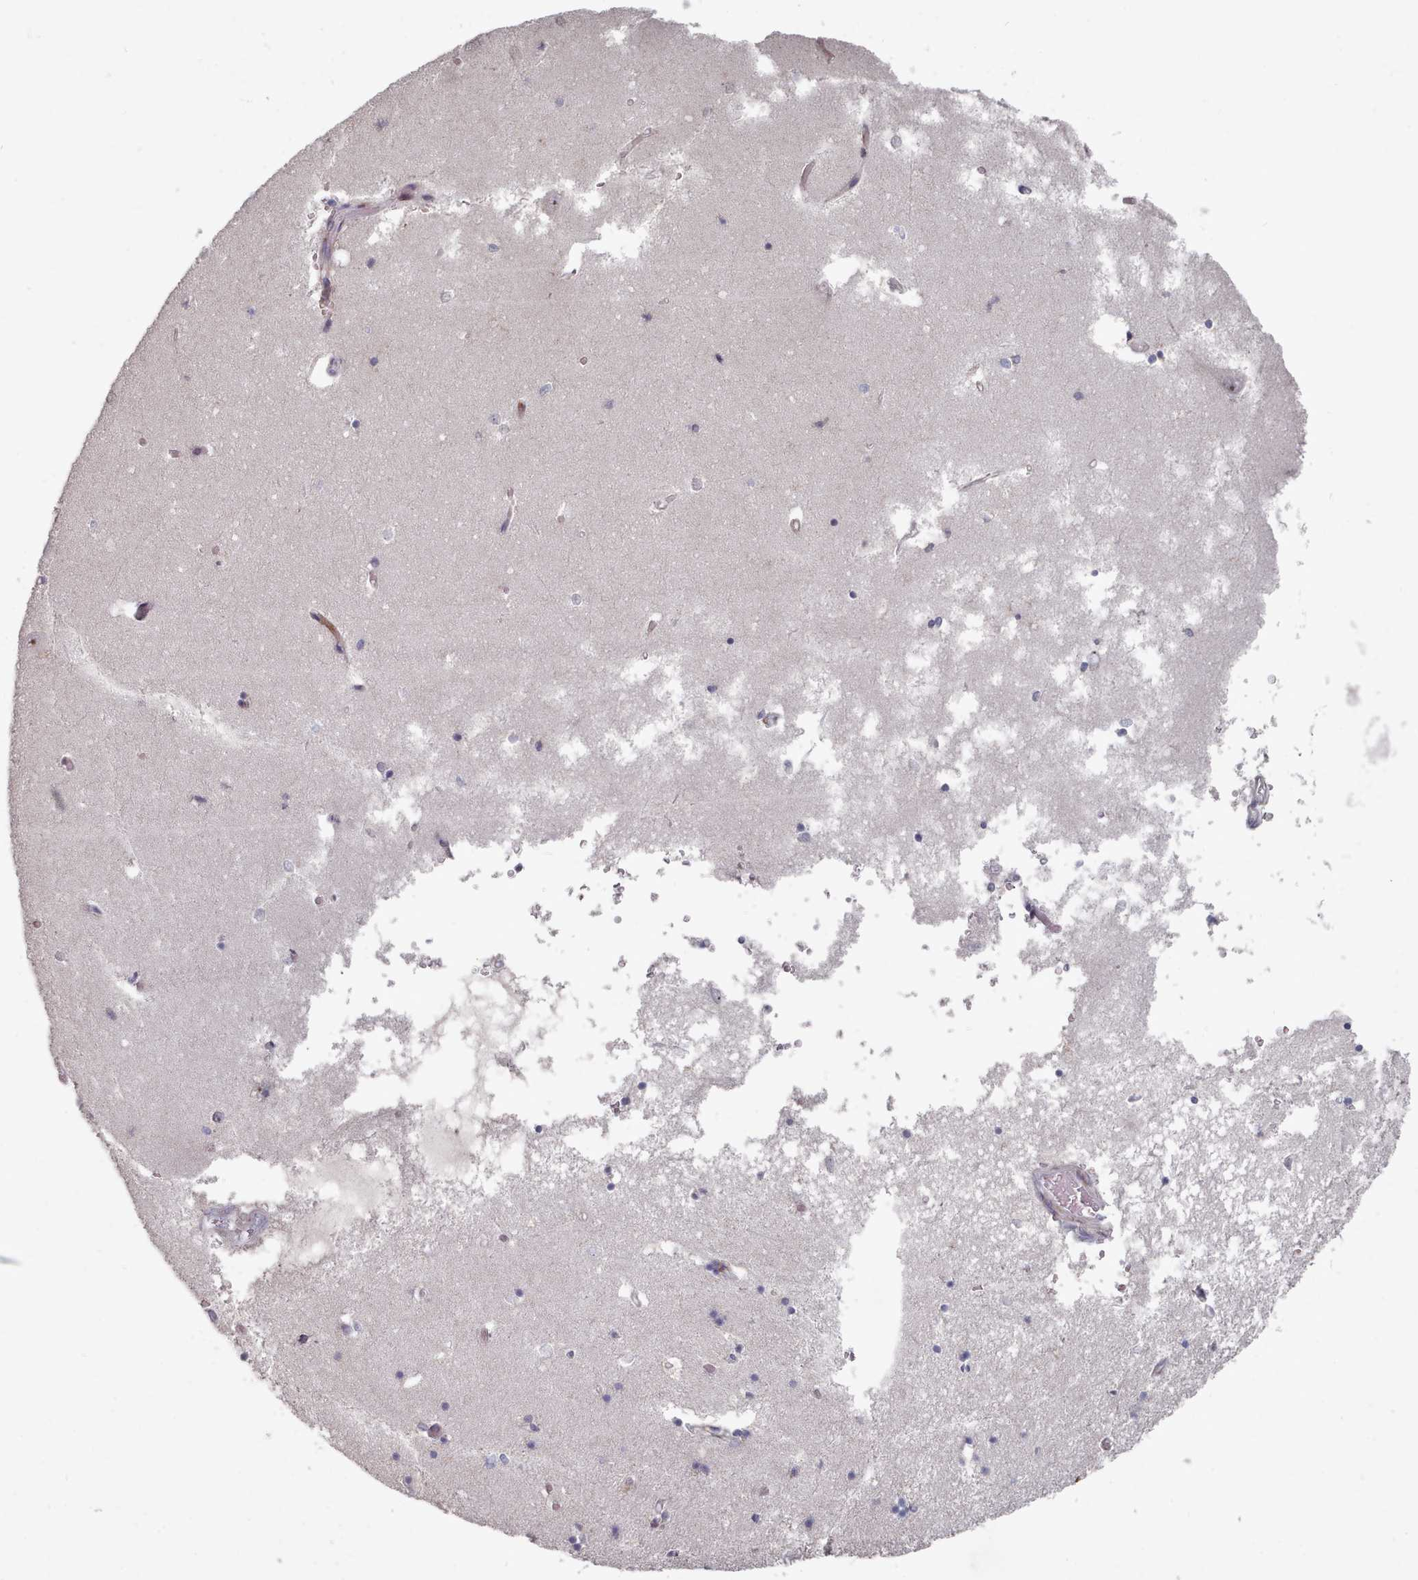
{"staining": {"intensity": "negative", "quantity": "none", "location": "none"}, "tissue": "hippocampus", "cell_type": "Glial cells", "image_type": "normal", "snomed": [{"axis": "morphology", "description": "Normal tissue, NOS"}, {"axis": "topography", "description": "Hippocampus"}], "caption": "This is a histopathology image of IHC staining of unremarkable hippocampus, which shows no expression in glial cells. (Stains: DAB immunohistochemistry with hematoxylin counter stain, Microscopy: brightfield microscopy at high magnification).", "gene": "COL8A2", "patient": {"sex": "male", "age": 70}}